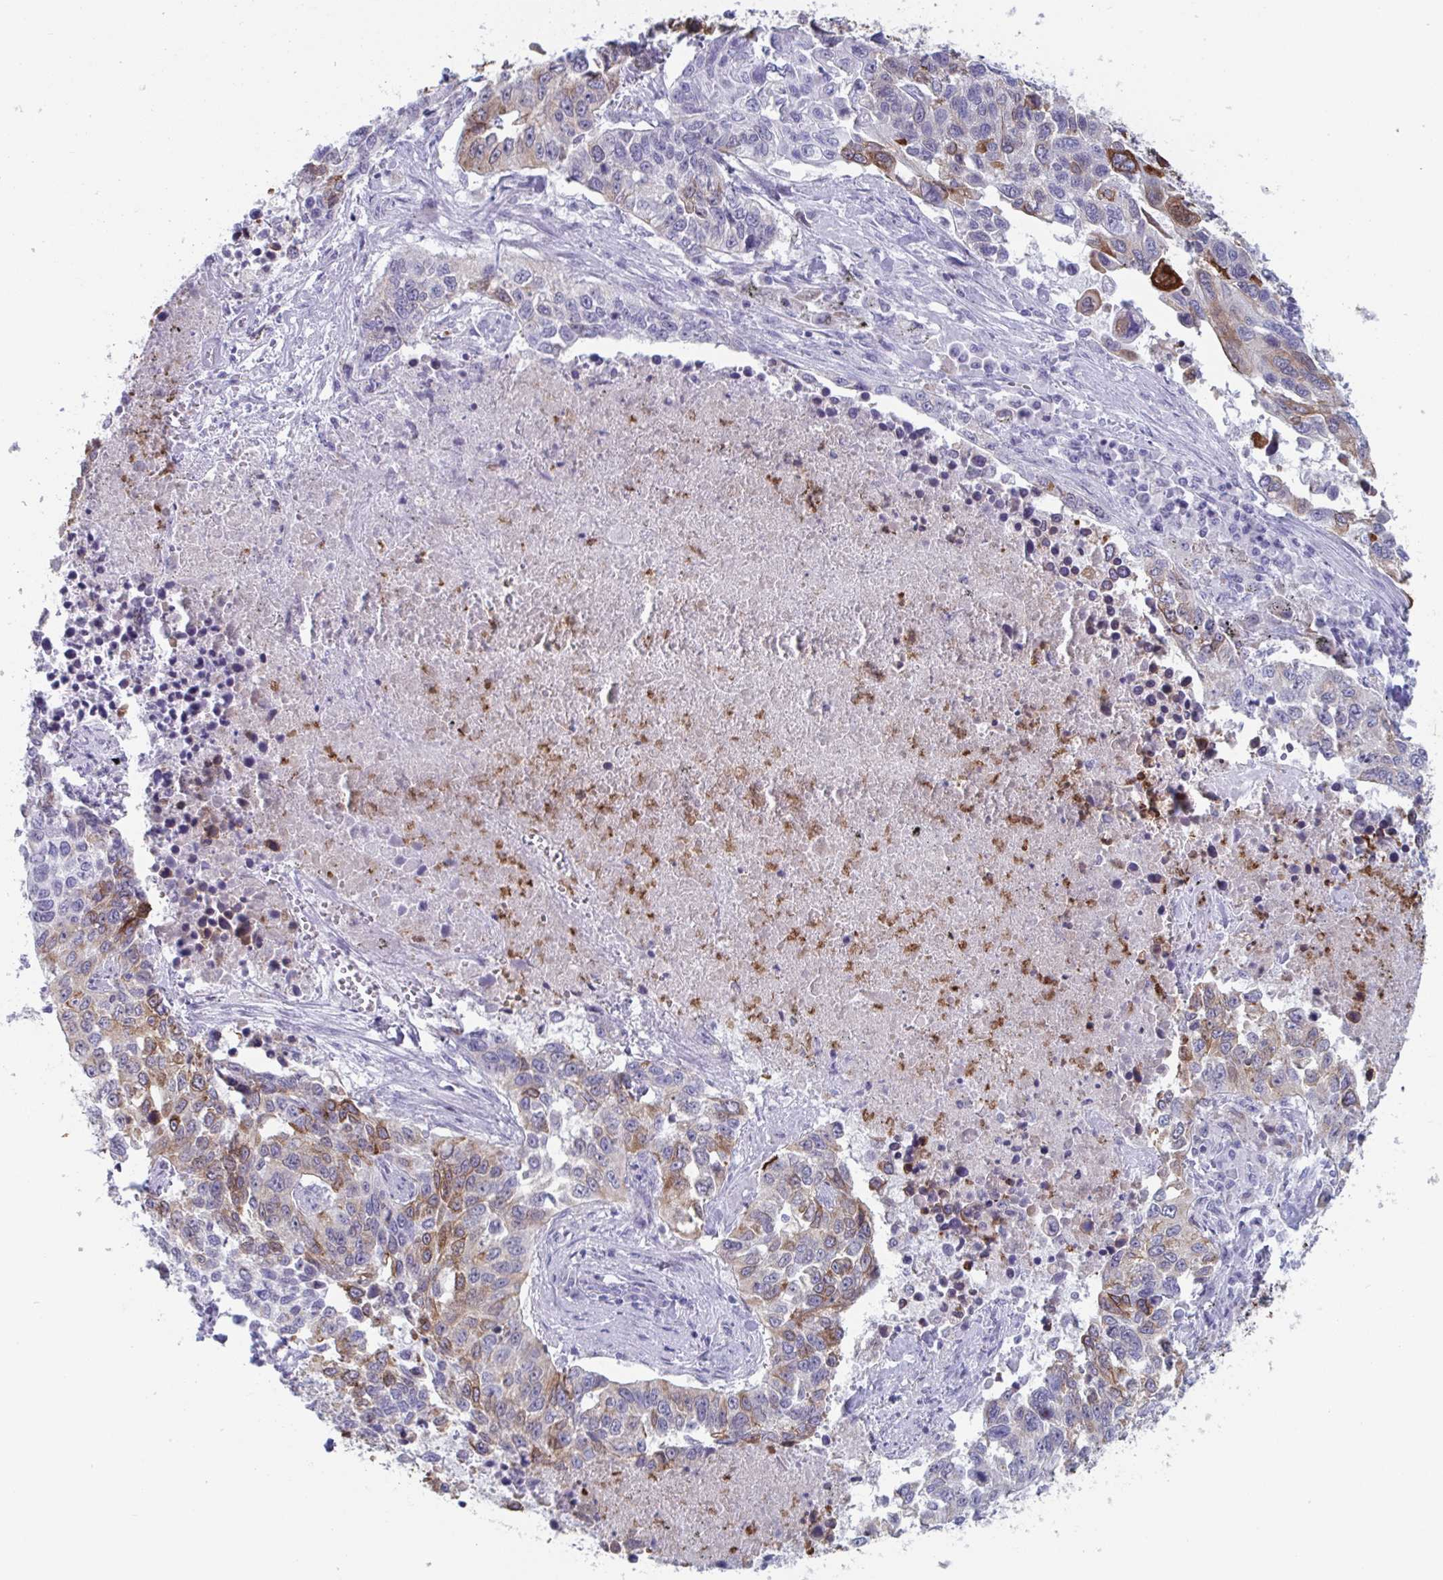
{"staining": {"intensity": "moderate", "quantity": "<25%", "location": "cytoplasmic/membranous"}, "tissue": "lung cancer", "cell_type": "Tumor cells", "image_type": "cancer", "snomed": [{"axis": "morphology", "description": "Squamous cell carcinoma, NOS"}, {"axis": "topography", "description": "Lung"}], "caption": "Brown immunohistochemical staining in lung squamous cell carcinoma displays moderate cytoplasmic/membranous staining in about <25% of tumor cells.", "gene": "CYP4F11", "patient": {"sex": "male", "age": 62}}